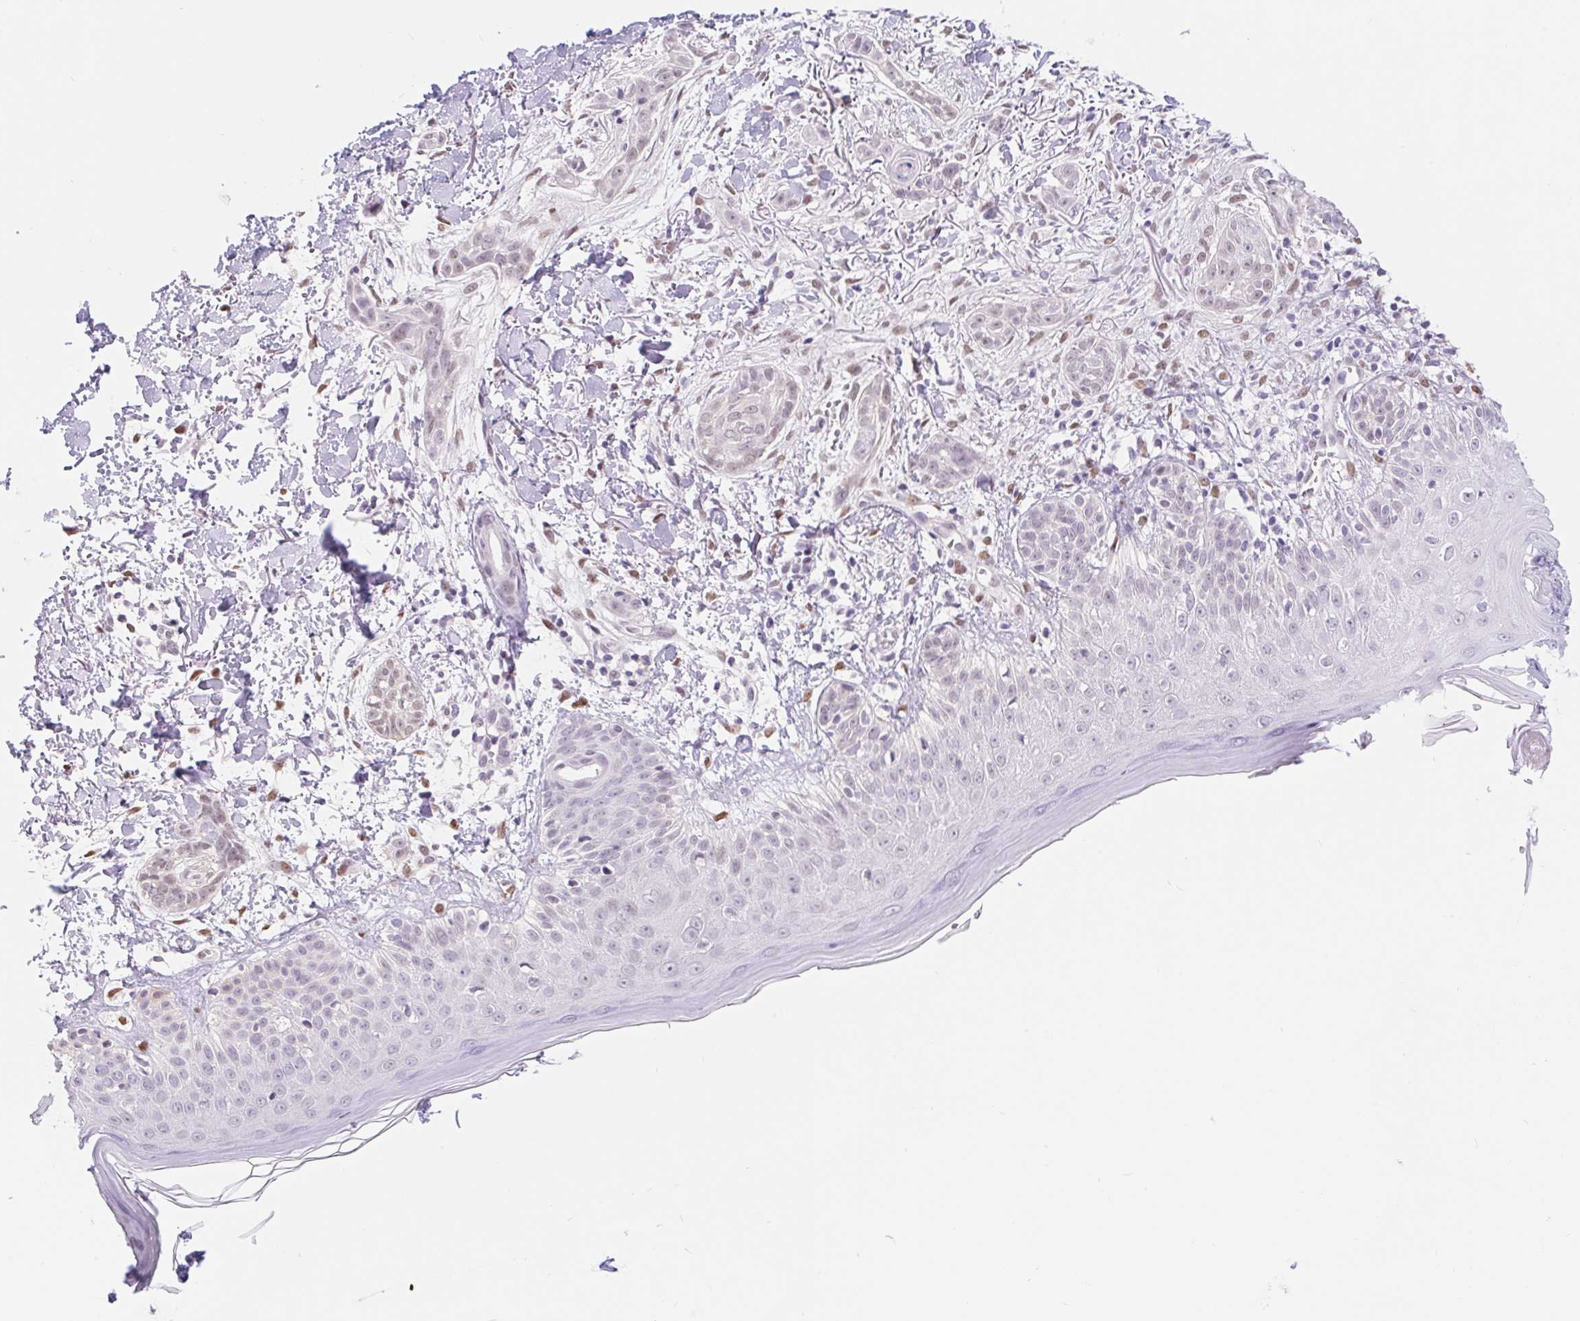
{"staining": {"intensity": "weak", "quantity": "<25%", "location": "nuclear"}, "tissue": "skin cancer", "cell_type": "Tumor cells", "image_type": "cancer", "snomed": [{"axis": "morphology", "description": "Basal cell carcinoma"}, {"axis": "morphology", "description": "BCC, high aggressive"}, {"axis": "topography", "description": "Skin"}], "caption": "Protein analysis of skin cancer exhibits no significant expression in tumor cells.", "gene": "CAND1", "patient": {"sex": "male", "age": 64}}